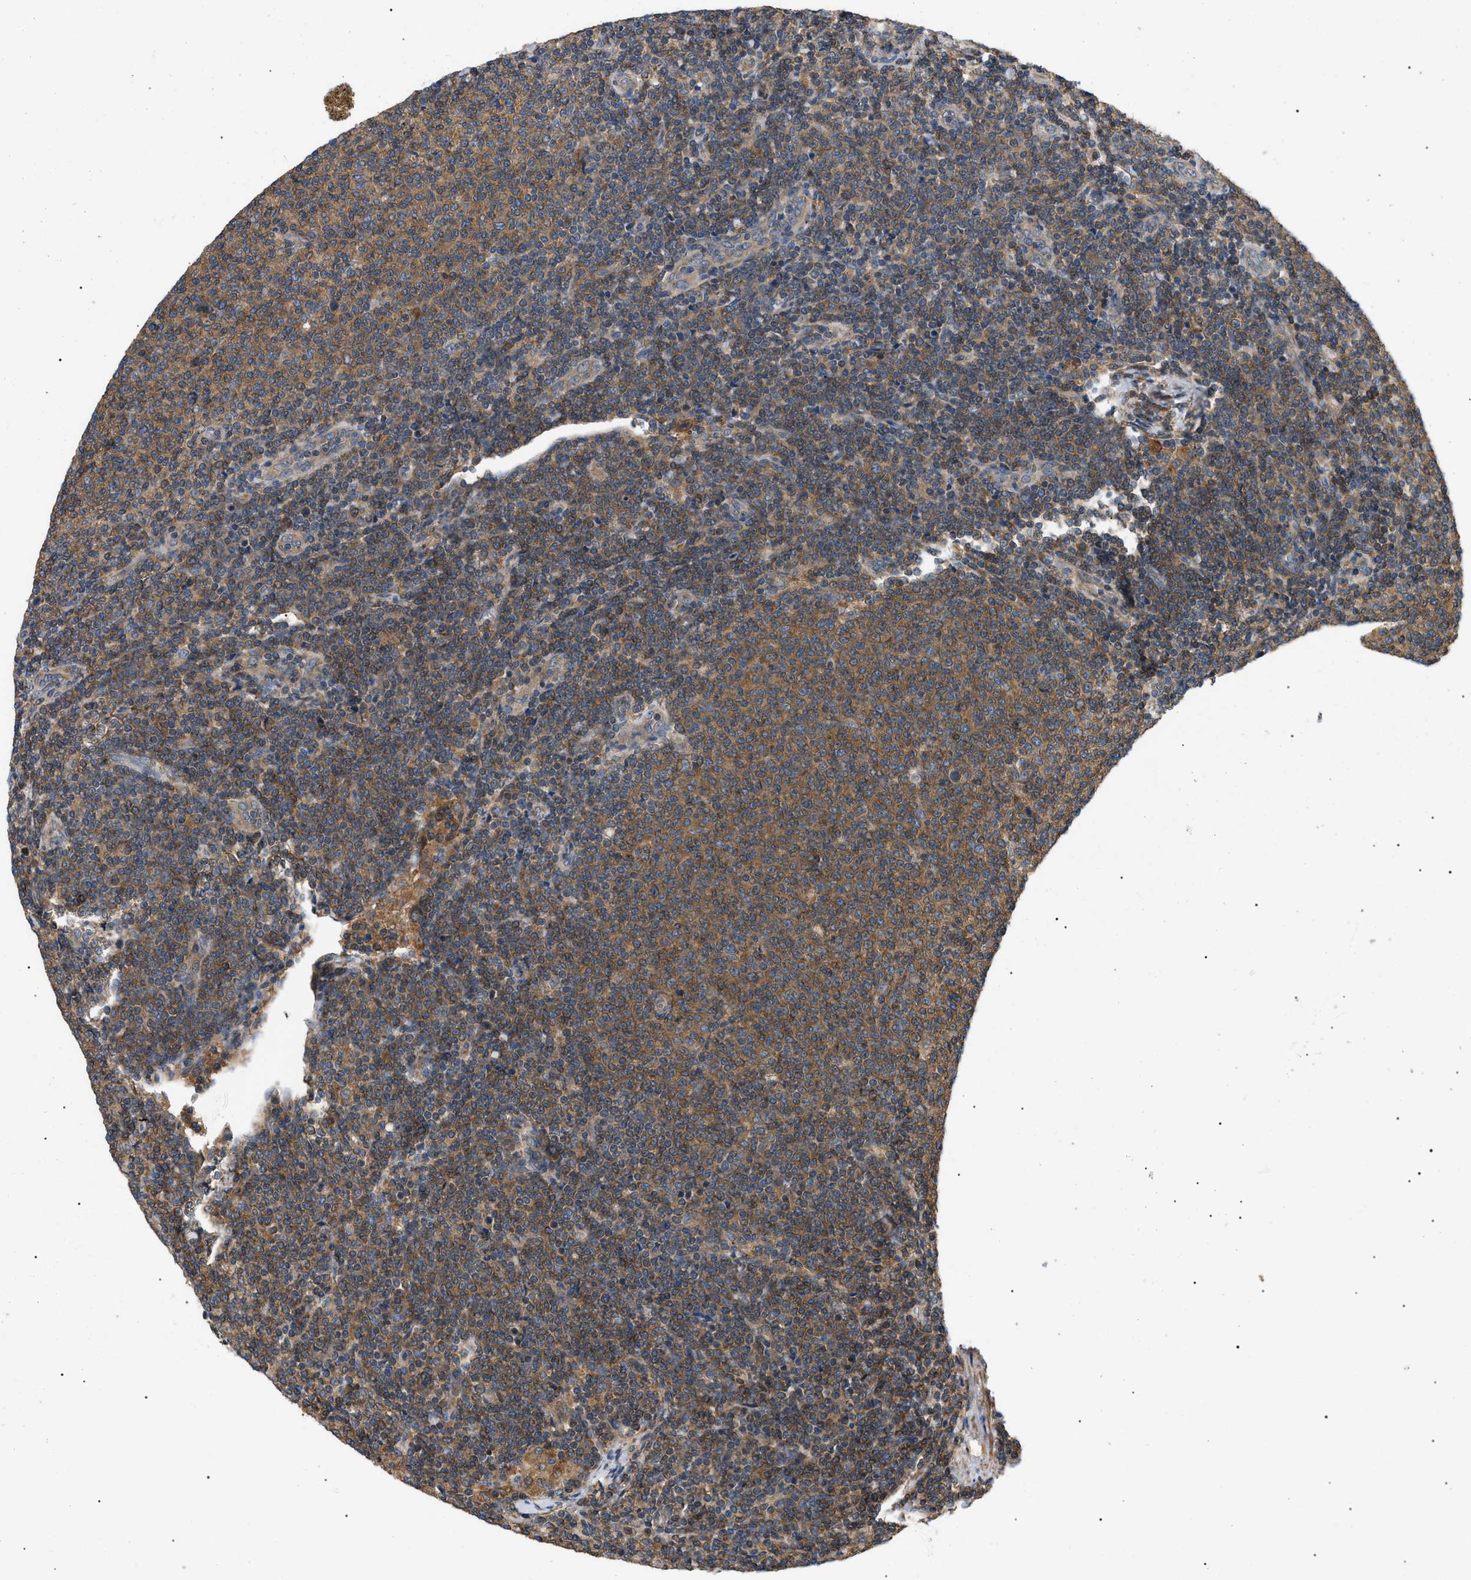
{"staining": {"intensity": "moderate", "quantity": ">75%", "location": "cytoplasmic/membranous"}, "tissue": "lymphoma", "cell_type": "Tumor cells", "image_type": "cancer", "snomed": [{"axis": "morphology", "description": "Malignant lymphoma, non-Hodgkin's type, Low grade"}, {"axis": "topography", "description": "Lymph node"}], "caption": "Approximately >75% of tumor cells in lymphoma show moderate cytoplasmic/membranous protein expression as visualized by brown immunohistochemical staining.", "gene": "PPM1B", "patient": {"sex": "male", "age": 66}}